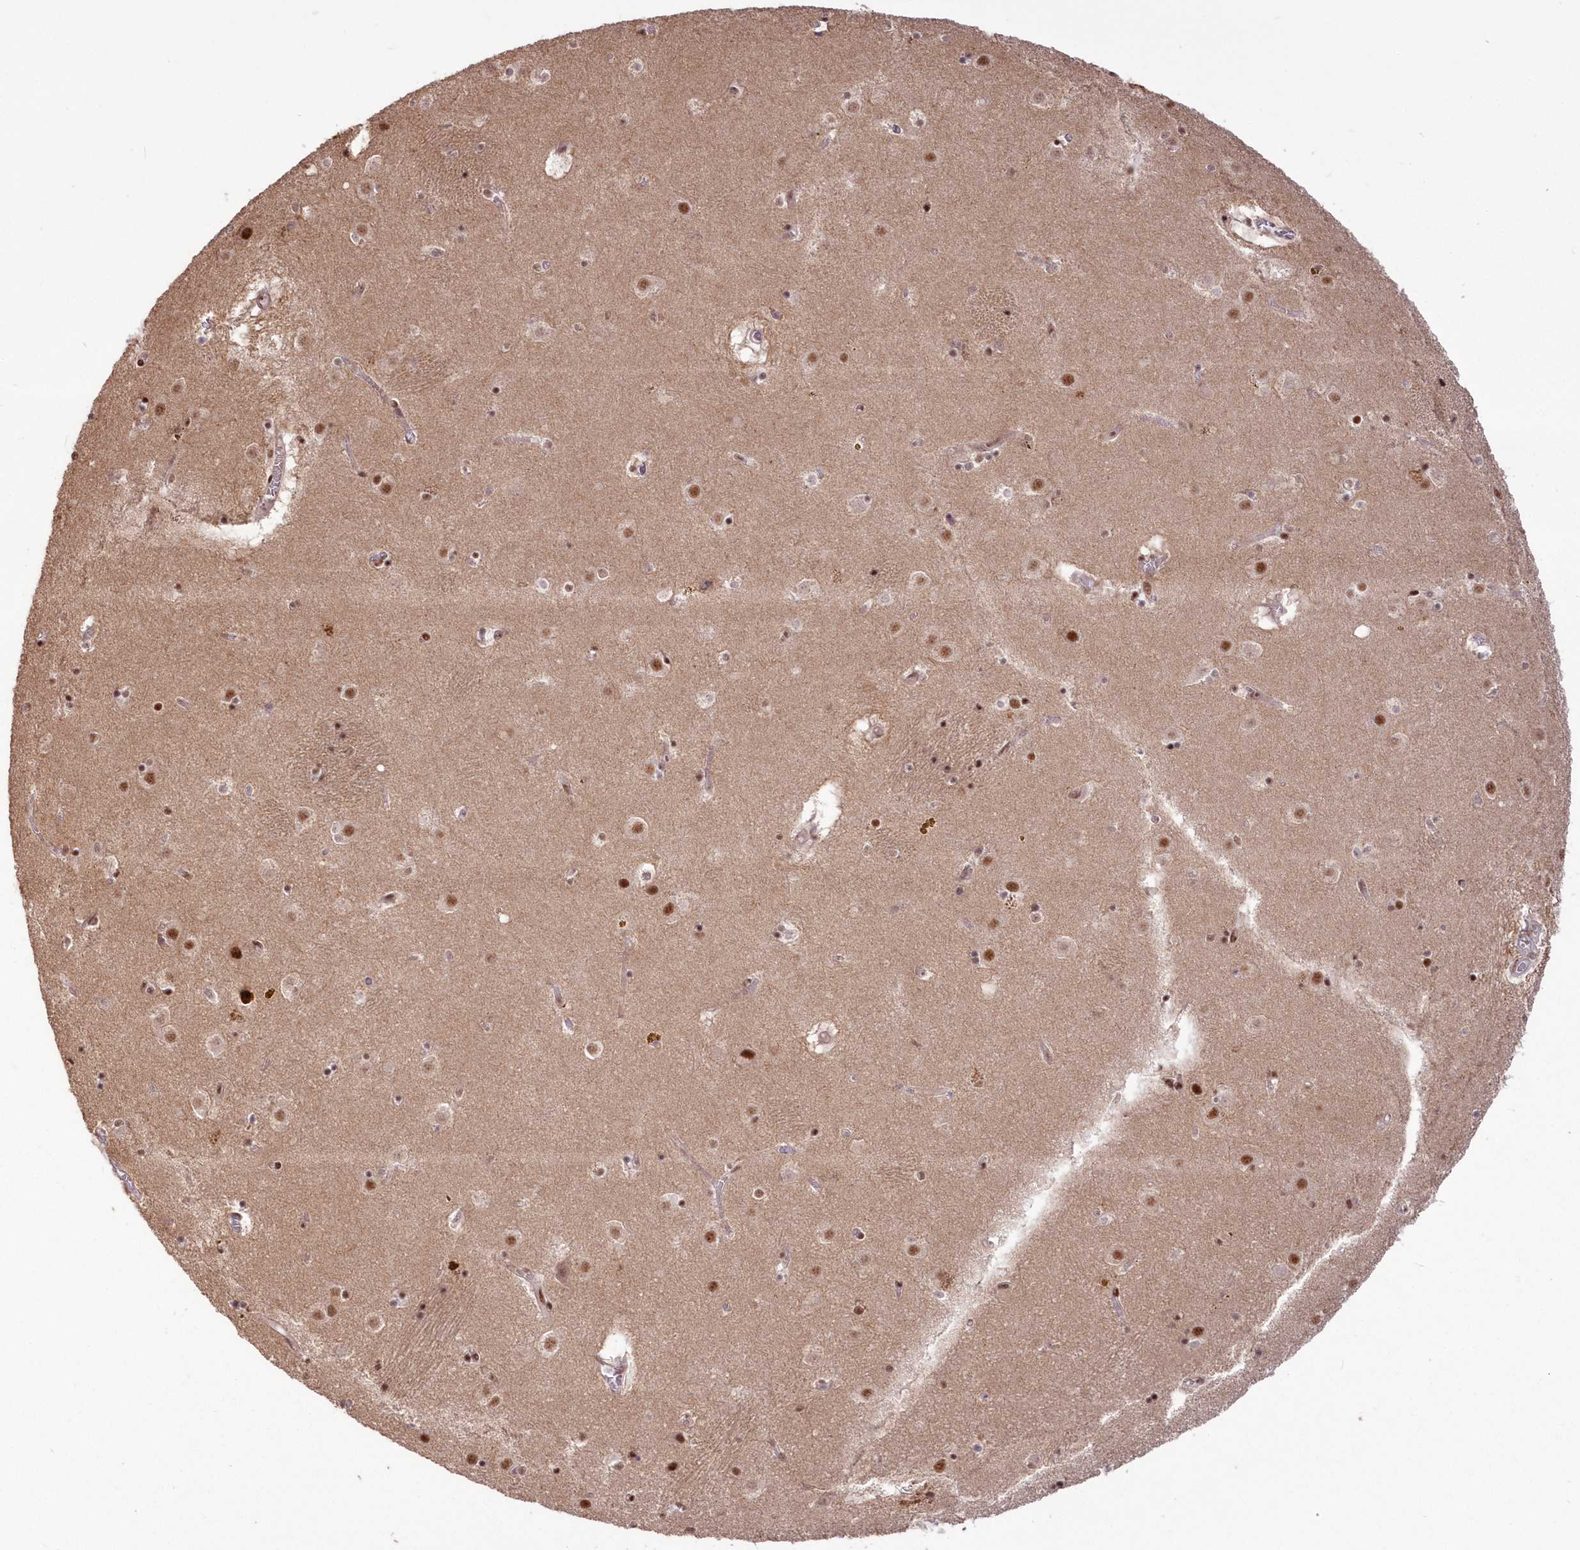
{"staining": {"intensity": "moderate", "quantity": "<25%", "location": "nuclear"}, "tissue": "caudate", "cell_type": "Glial cells", "image_type": "normal", "snomed": [{"axis": "morphology", "description": "Normal tissue, NOS"}, {"axis": "topography", "description": "Lateral ventricle wall"}], "caption": "Protein expression analysis of benign human caudate reveals moderate nuclear staining in about <25% of glial cells. (DAB = brown stain, brightfield microscopy at high magnification).", "gene": "WBP1L", "patient": {"sex": "male", "age": 70}}